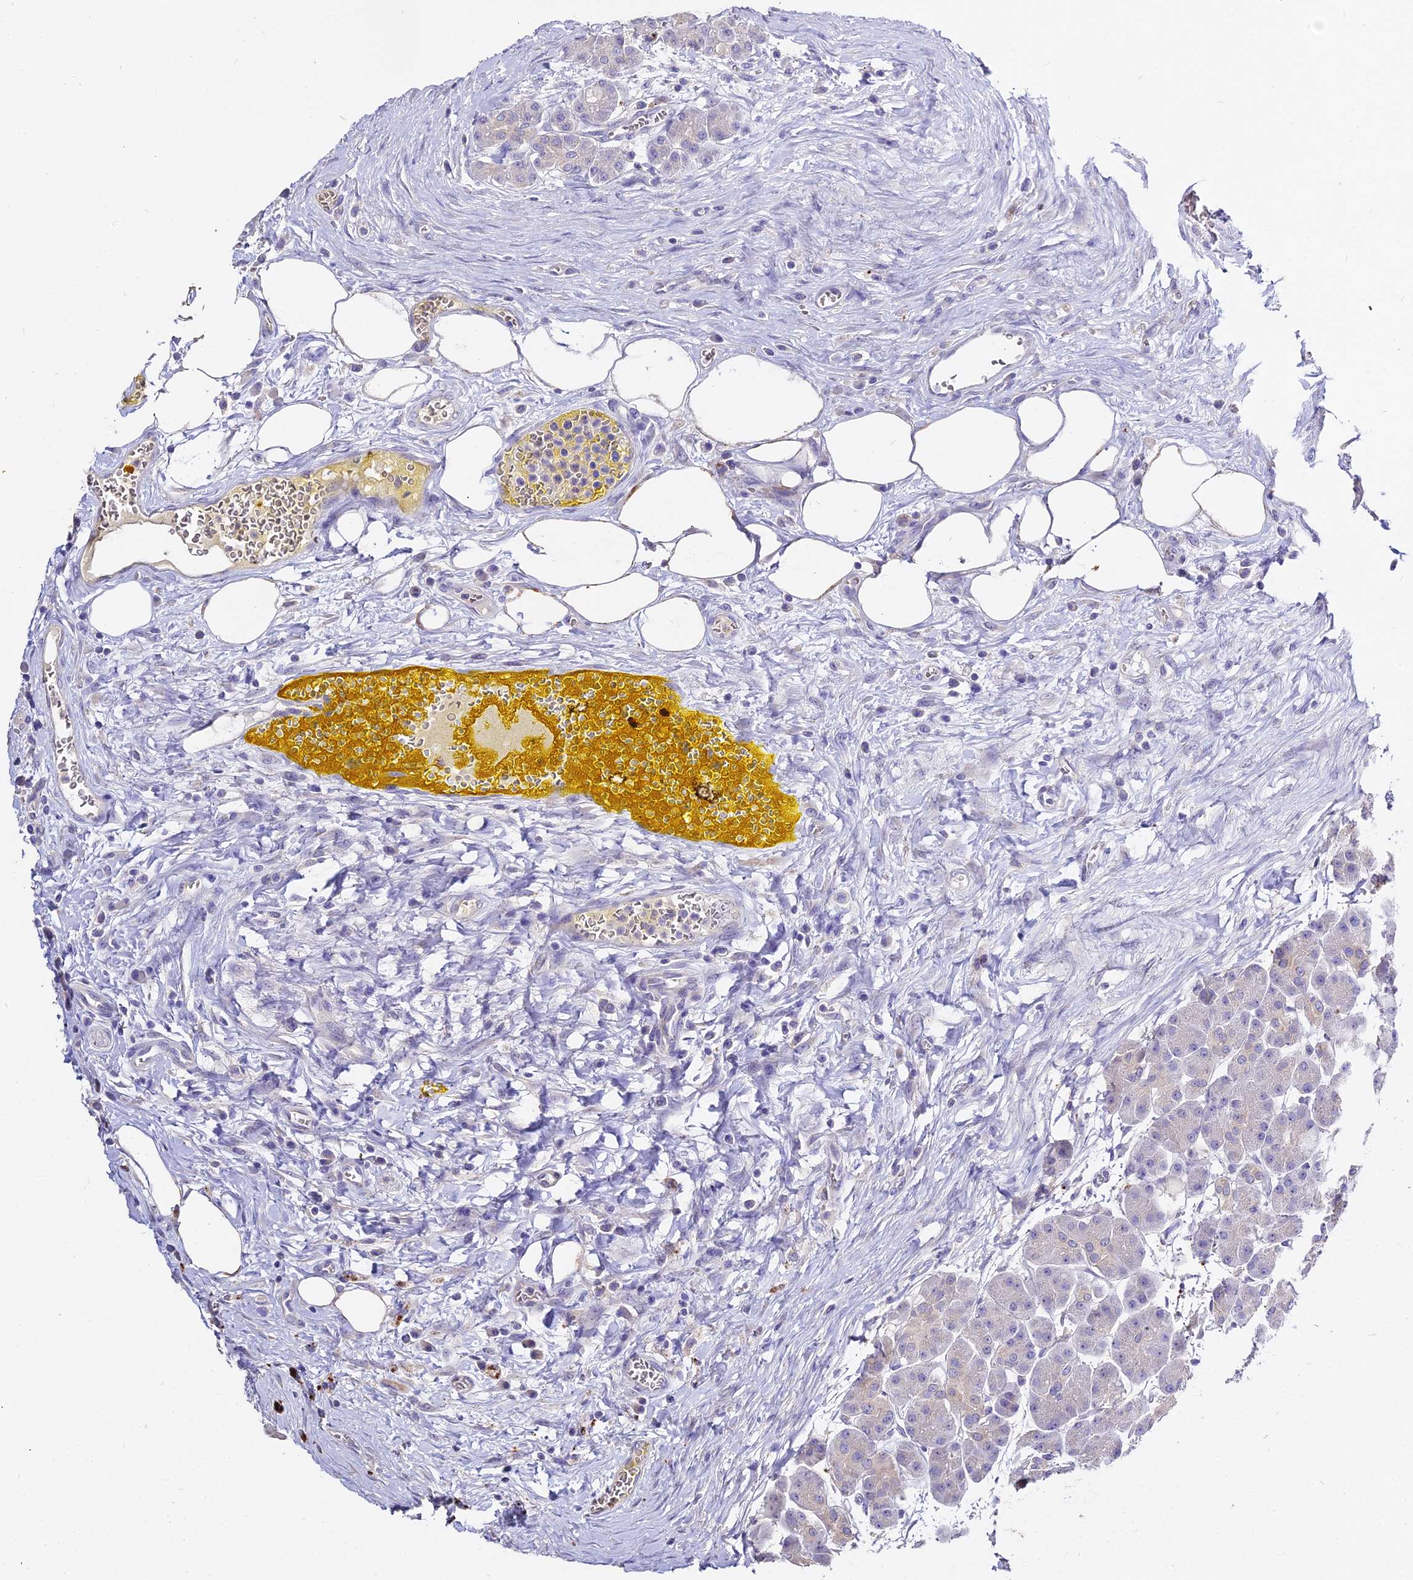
{"staining": {"intensity": "negative", "quantity": "none", "location": "none"}, "tissue": "pancreas", "cell_type": "Exocrine glandular cells", "image_type": "normal", "snomed": [{"axis": "morphology", "description": "Normal tissue, NOS"}, {"axis": "topography", "description": "Pancreas"}], "caption": "There is no significant staining in exocrine glandular cells of pancreas. The staining is performed using DAB brown chromogen with nuclei counter-stained in using hematoxylin.", "gene": "GLYAT", "patient": {"sex": "male", "age": 63}}